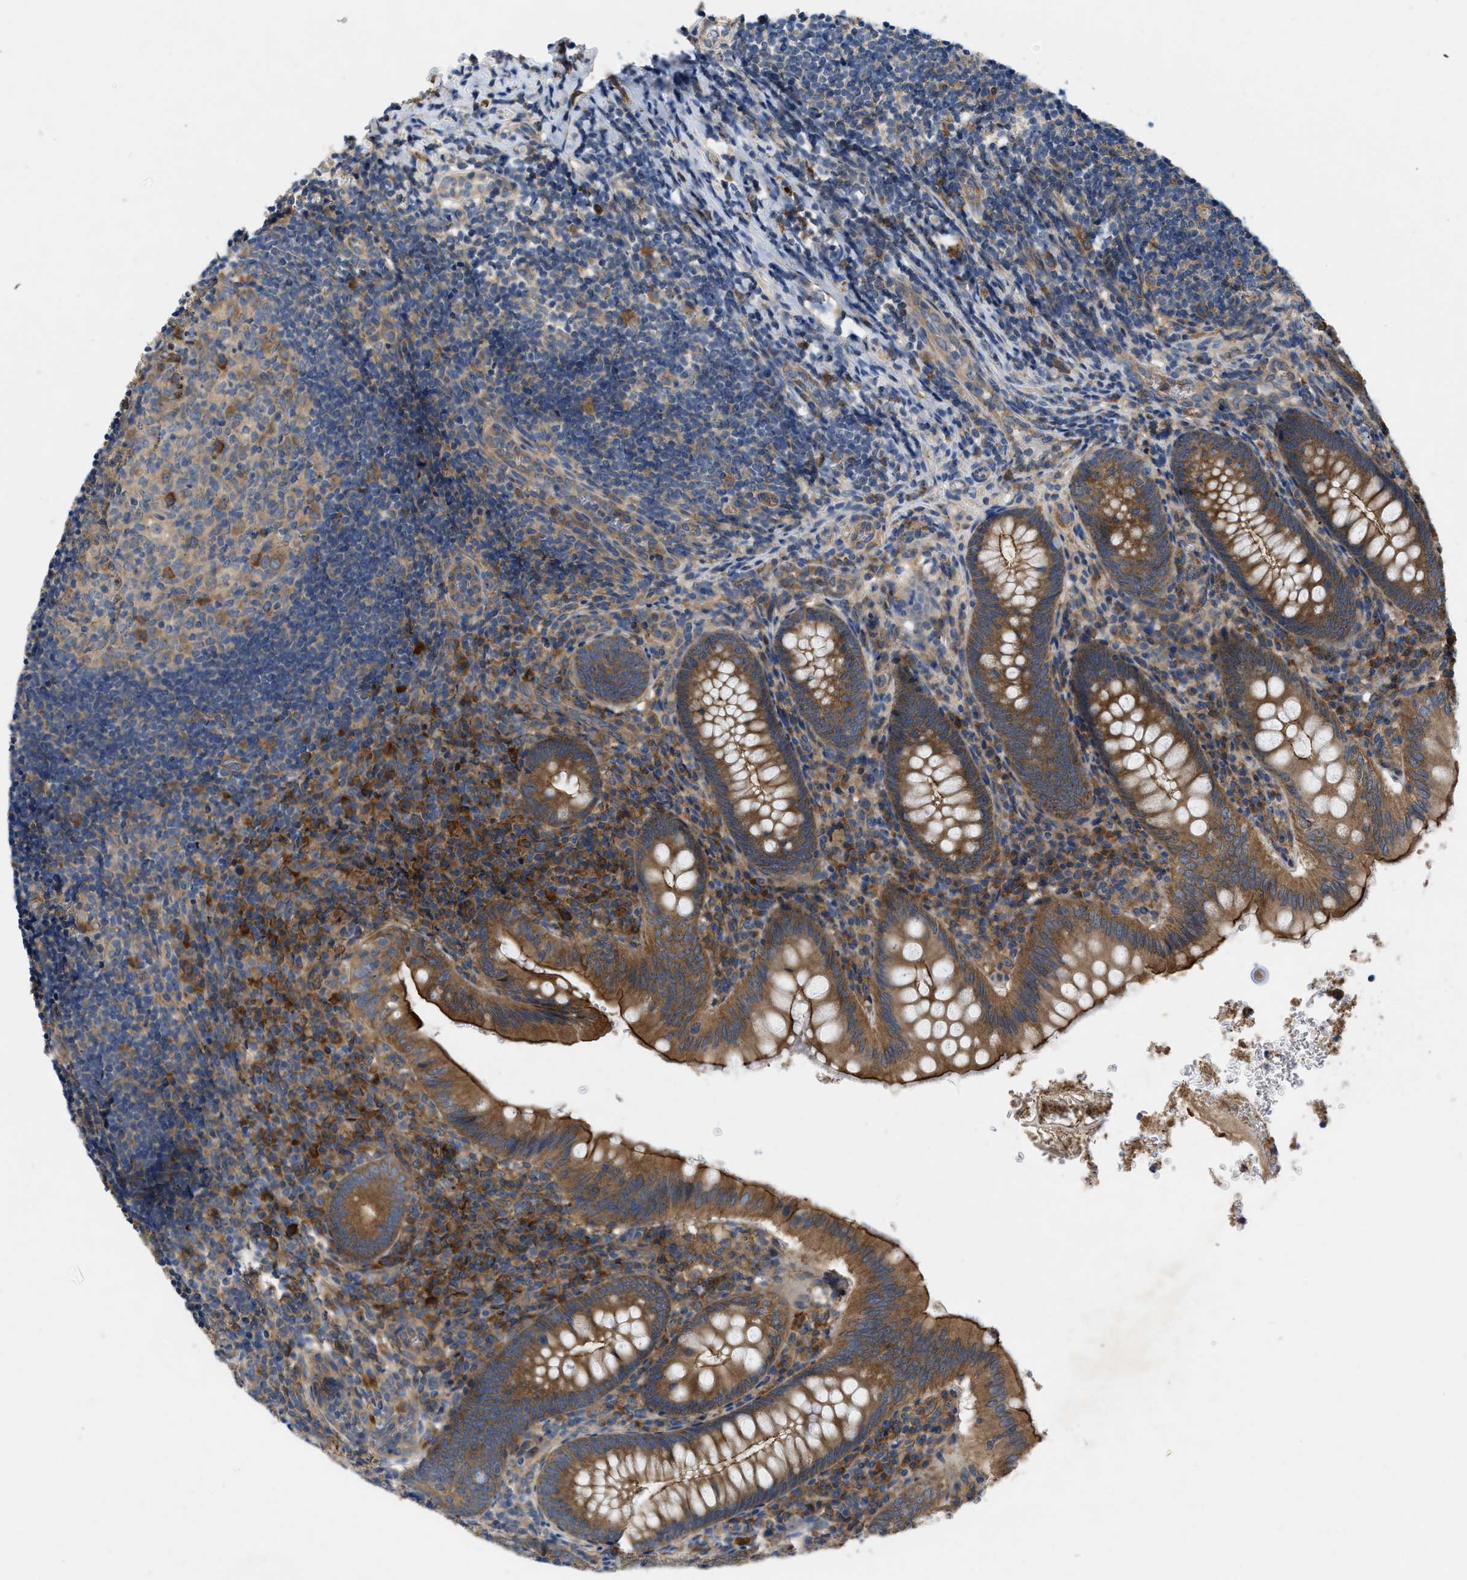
{"staining": {"intensity": "strong", "quantity": ">75%", "location": "cytoplasmic/membranous"}, "tissue": "appendix", "cell_type": "Glandular cells", "image_type": "normal", "snomed": [{"axis": "morphology", "description": "Normal tissue, NOS"}, {"axis": "topography", "description": "Appendix"}], "caption": "A photomicrograph showing strong cytoplasmic/membranous positivity in about >75% of glandular cells in unremarkable appendix, as visualized by brown immunohistochemical staining.", "gene": "TMEM131", "patient": {"sex": "male", "age": 8}}